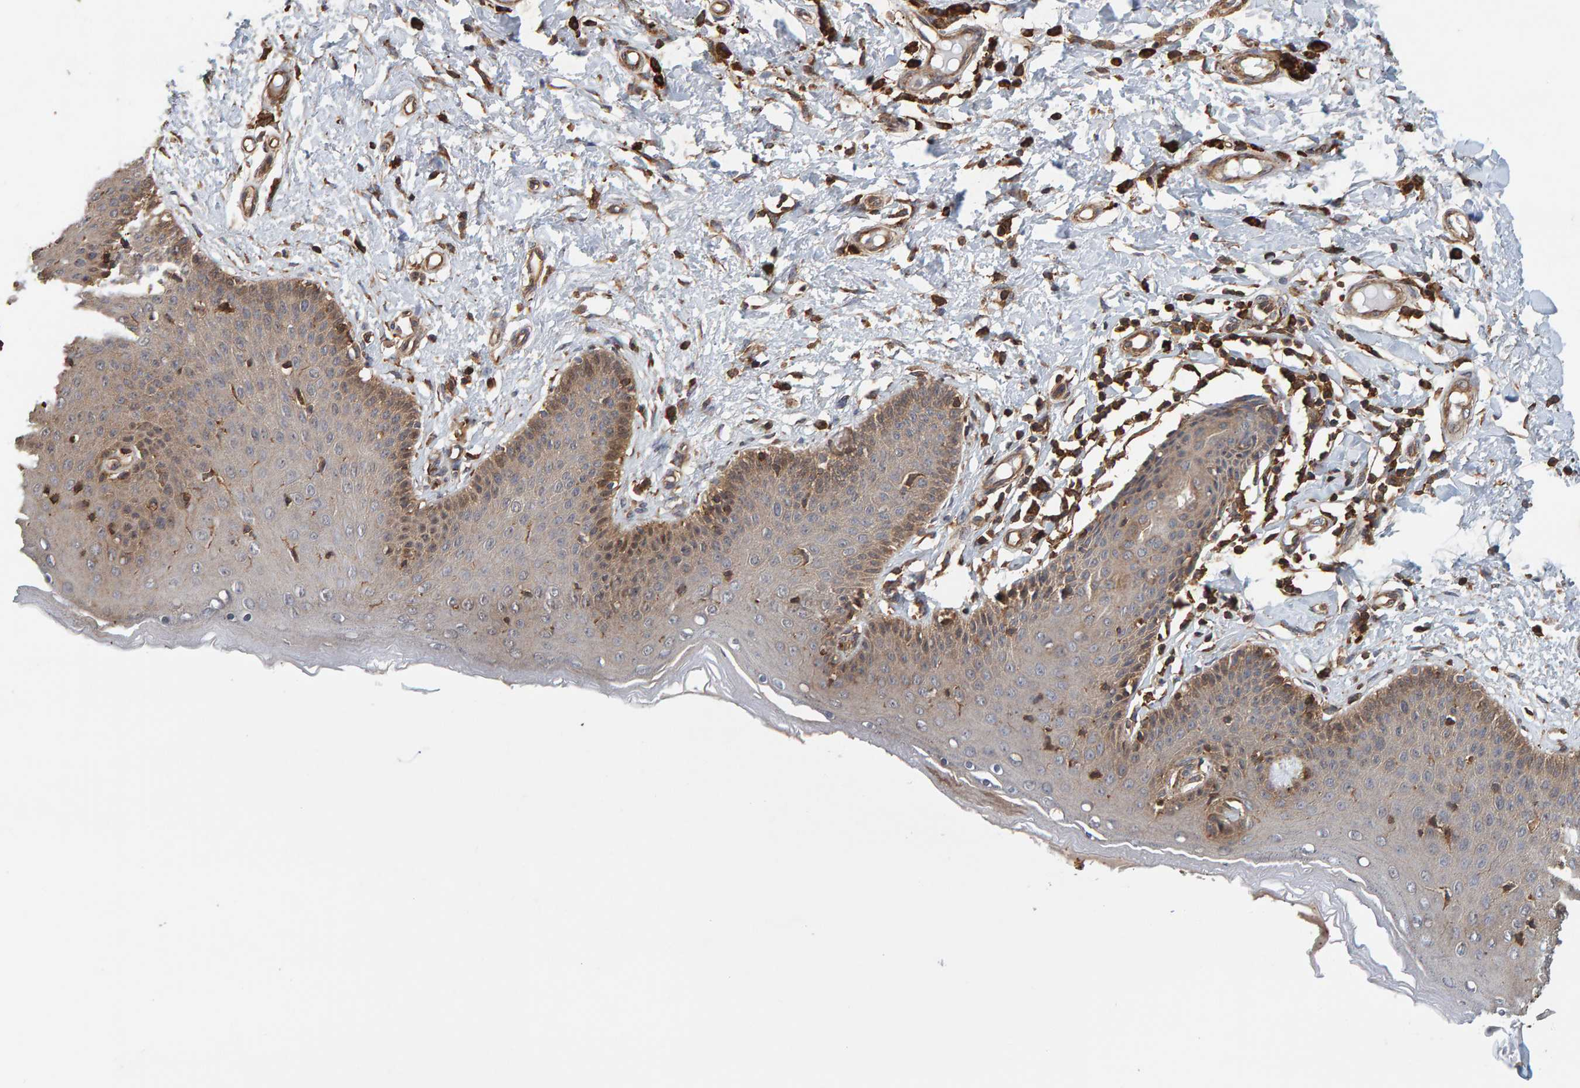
{"staining": {"intensity": "moderate", "quantity": ">75%", "location": "cytoplasmic/membranous"}, "tissue": "skin", "cell_type": "Epidermal cells", "image_type": "normal", "snomed": [{"axis": "morphology", "description": "Normal tissue, NOS"}, {"axis": "topography", "description": "Vulva"}], "caption": "An image of skin stained for a protein displays moderate cytoplasmic/membranous brown staining in epidermal cells. Nuclei are stained in blue.", "gene": "PLA2G3", "patient": {"sex": "female", "age": 66}}